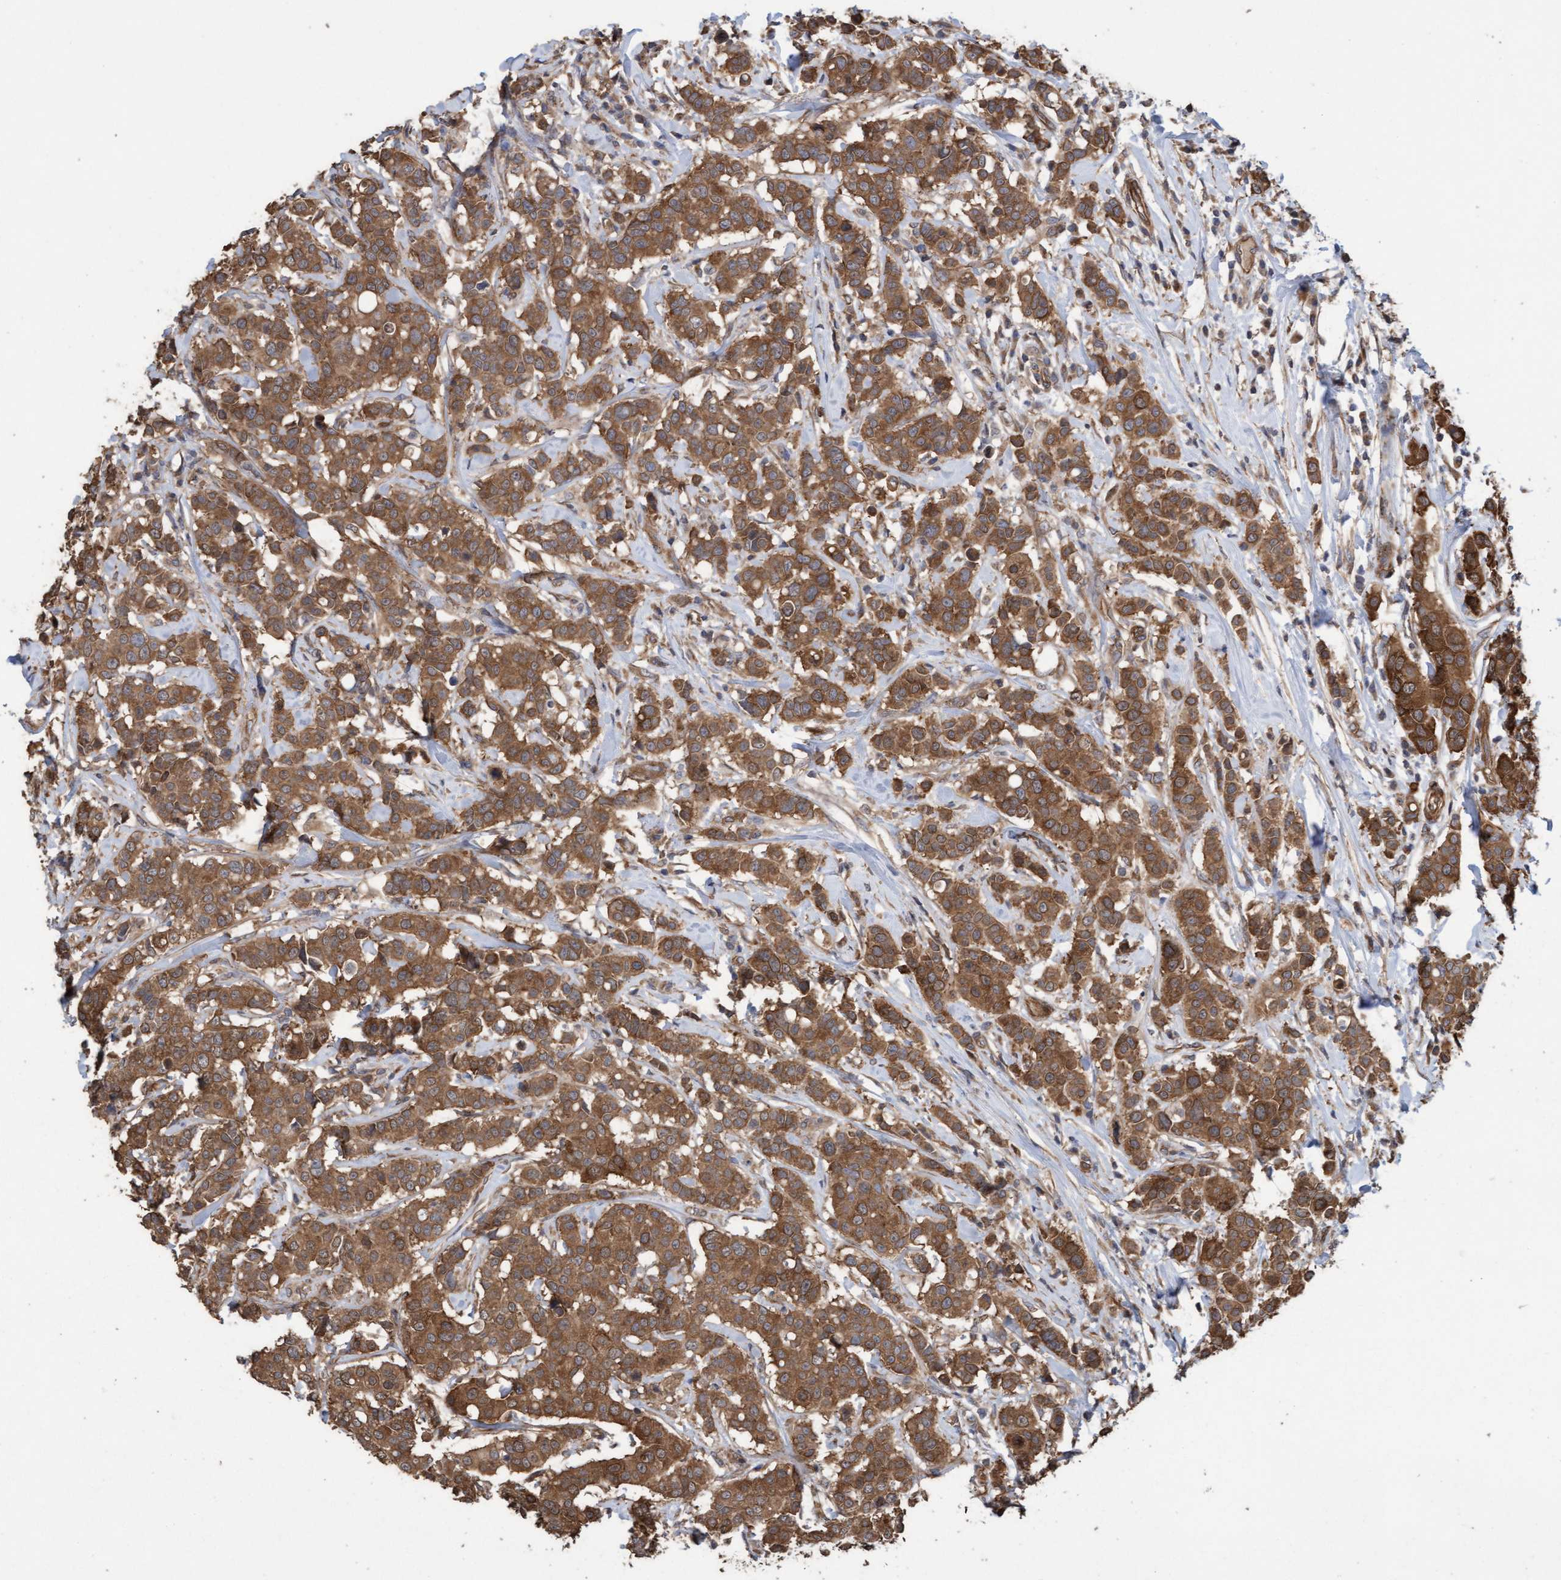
{"staining": {"intensity": "moderate", "quantity": ">75%", "location": "cytoplasmic/membranous"}, "tissue": "breast cancer", "cell_type": "Tumor cells", "image_type": "cancer", "snomed": [{"axis": "morphology", "description": "Duct carcinoma"}, {"axis": "topography", "description": "Breast"}], "caption": "Immunohistochemical staining of breast cancer (intraductal carcinoma) exhibits moderate cytoplasmic/membranous protein expression in approximately >75% of tumor cells.", "gene": "CDC42EP4", "patient": {"sex": "female", "age": 27}}